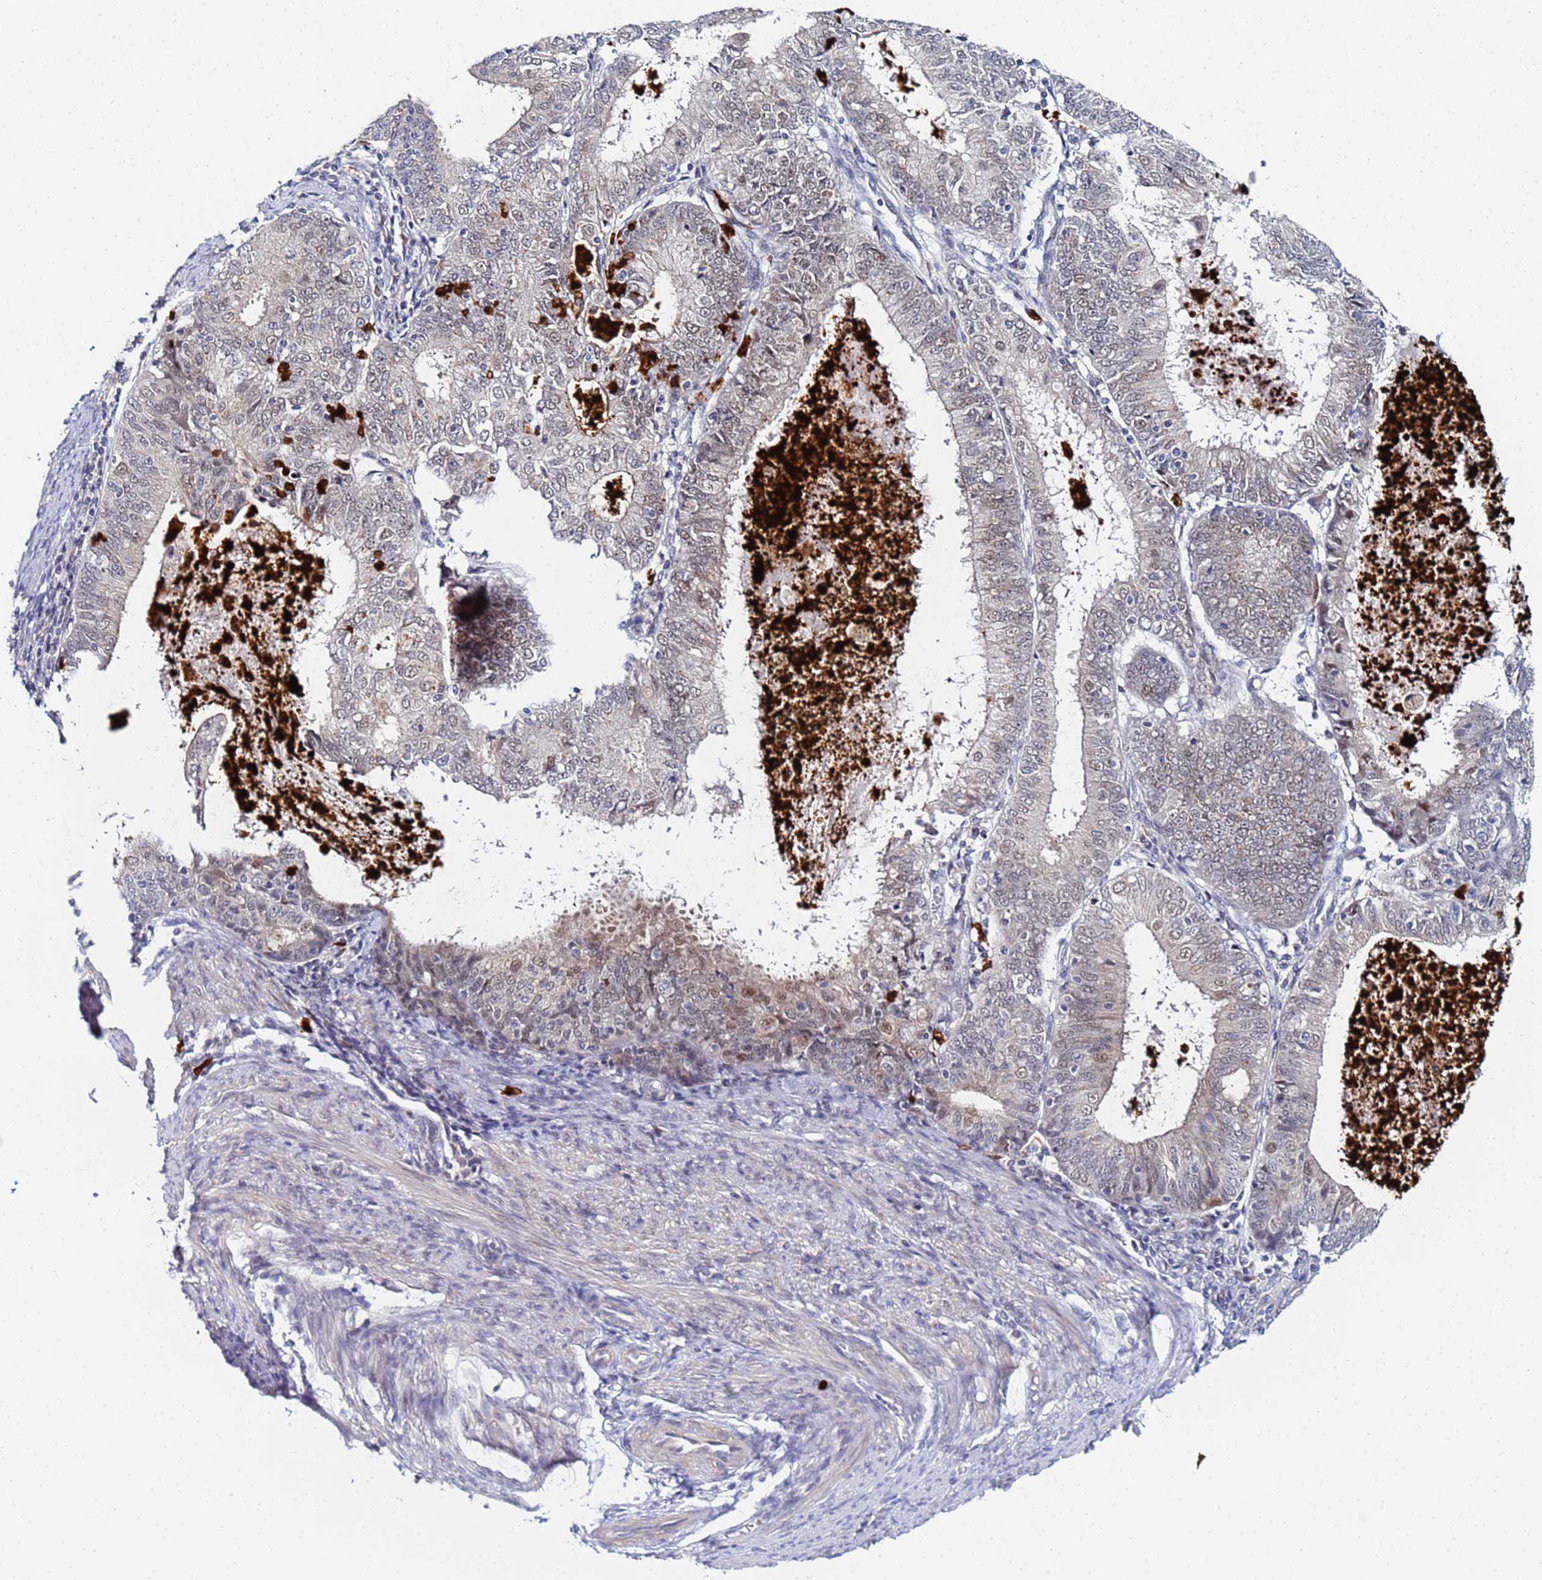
{"staining": {"intensity": "weak", "quantity": "25%-75%", "location": "nuclear"}, "tissue": "endometrial cancer", "cell_type": "Tumor cells", "image_type": "cancer", "snomed": [{"axis": "morphology", "description": "Adenocarcinoma, NOS"}, {"axis": "topography", "description": "Endometrium"}], "caption": "A low amount of weak nuclear staining is identified in approximately 25%-75% of tumor cells in endometrial cancer (adenocarcinoma) tissue.", "gene": "MTCL1", "patient": {"sex": "female", "age": 57}}